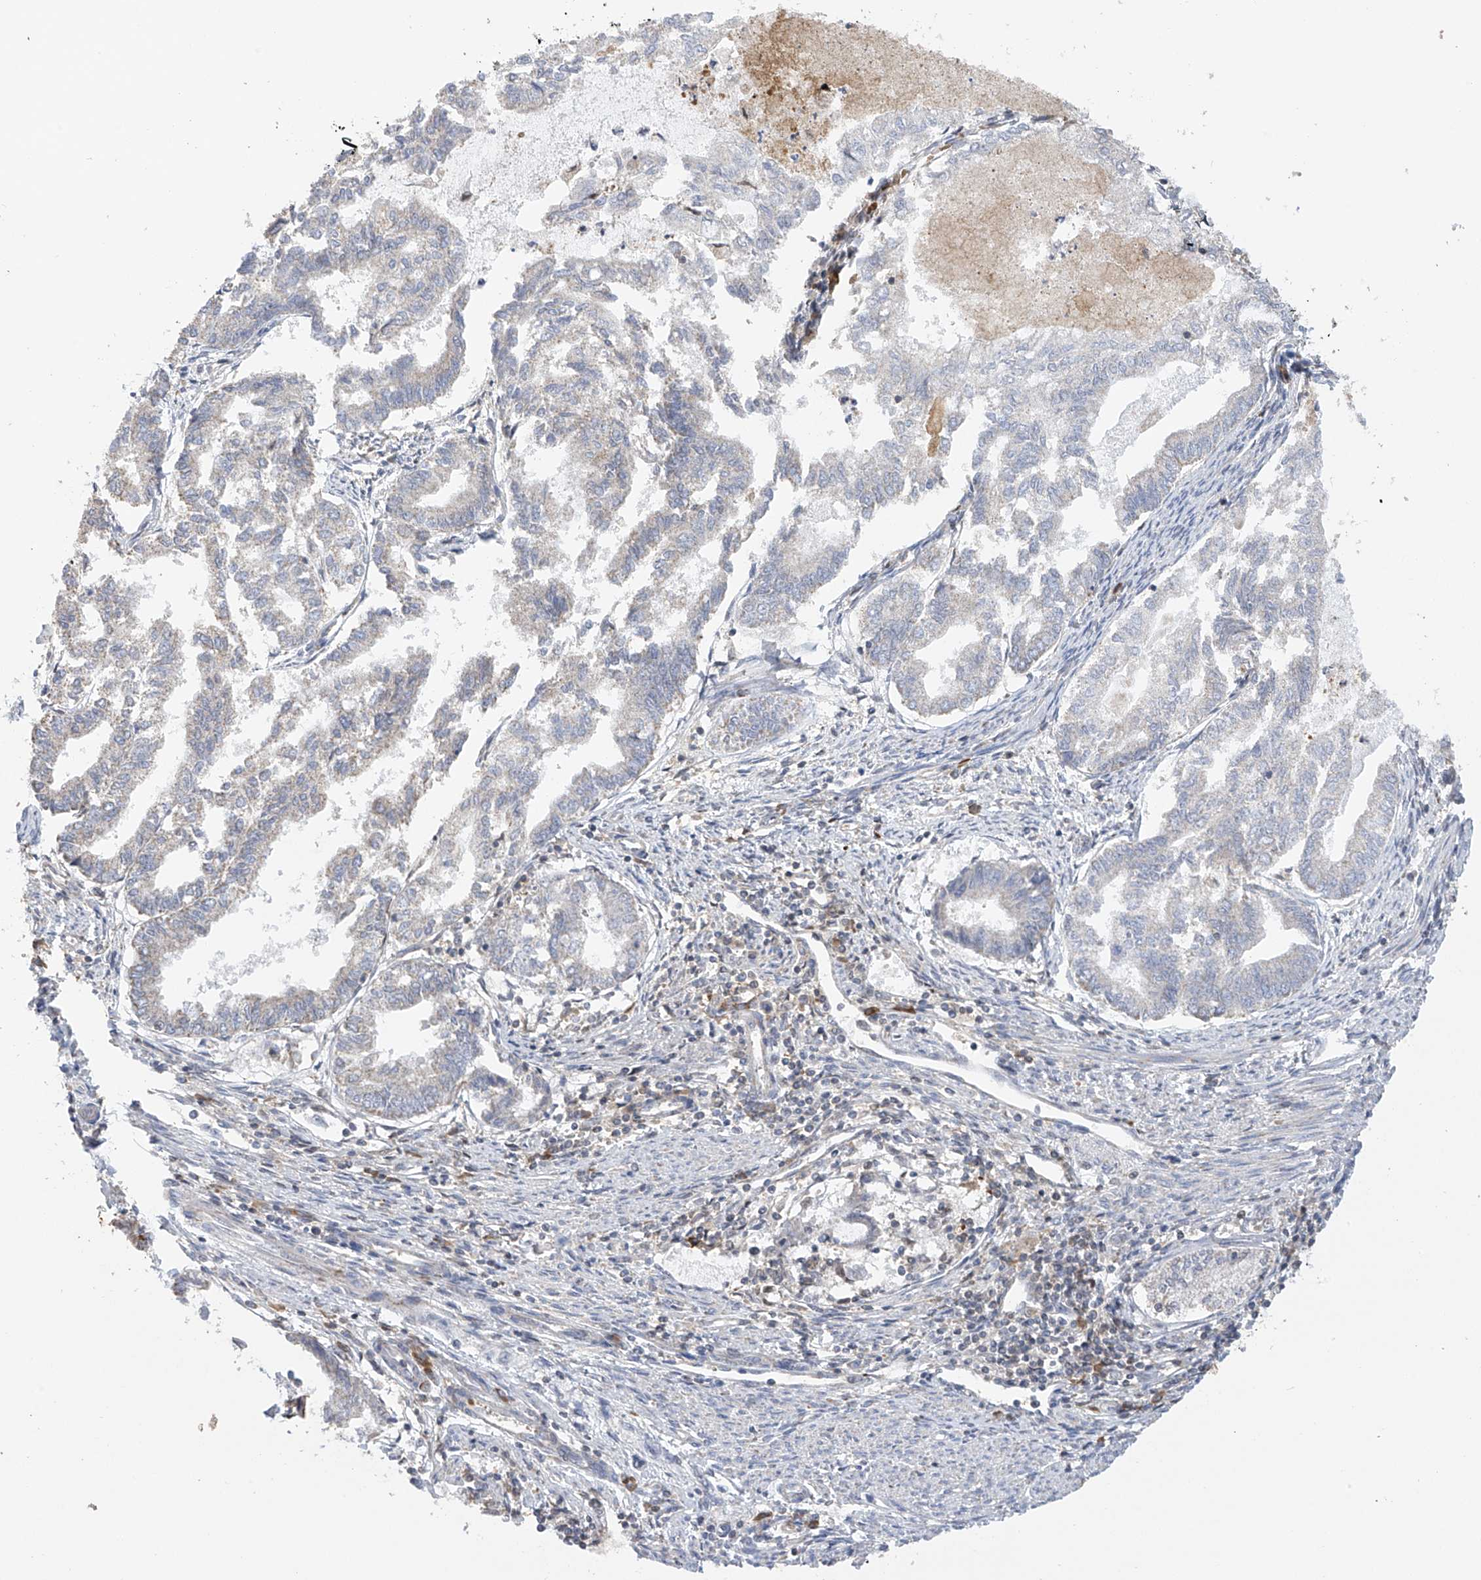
{"staining": {"intensity": "negative", "quantity": "none", "location": "none"}, "tissue": "endometrial cancer", "cell_type": "Tumor cells", "image_type": "cancer", "snomed": [{"axis": "morphology", "description": "Adenocarcinoma, NOS"}, {"axis": "topography", "description": "Endometrium"}], "caption": "The image displays no staining of tumor cells in endometrial adenocarcinoma.", "gene": "SLCO4A1", "patient": {"sex": "female", "age": 79}}